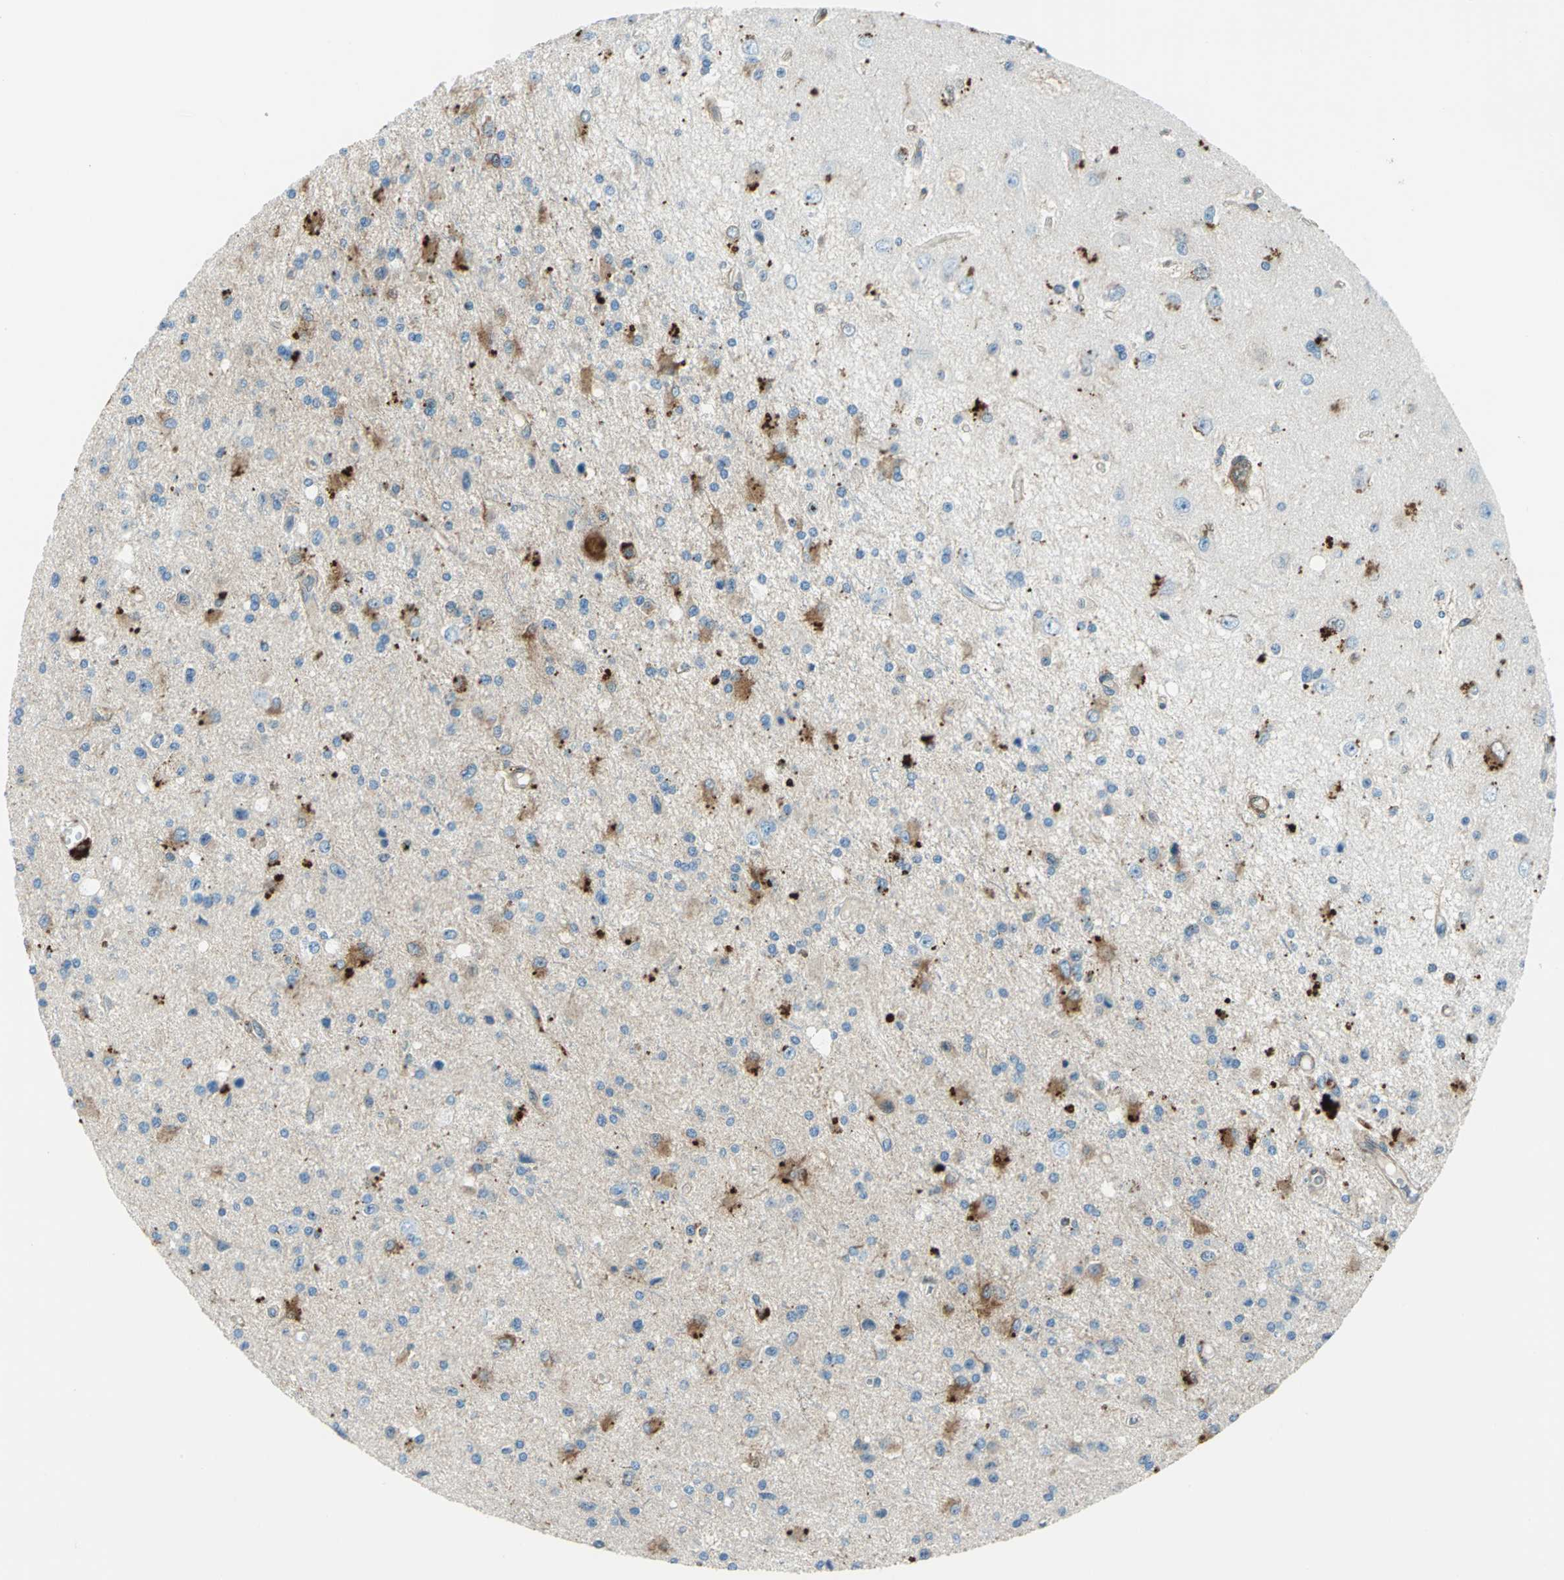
{"staining": {"intensity": "moderate", "quantity": "25%-75%", "location": "cytoplasmic/membranous"}, "tissue": "glioma", "cell_type": "Tumor cells", "image_type": "cancer", "snomed": [{"axis": "morphology", "description": "Glioma, malignant, Low grade"}, {"axis": "topography", "description": "Brain"}], "caption": "Protein expression analysis of human glioma reveals moderate cytoplasmic/membranous positivity in about 25%-75% of tumor cells. The staining was performed using DAB (3,3'-diaminobenzidine), with brown indicating positive protein expression. Nuclei are stained blue with hematoxylin.", "gene": "HSPB1", "patient": {"sex": "male", "age": 58}}